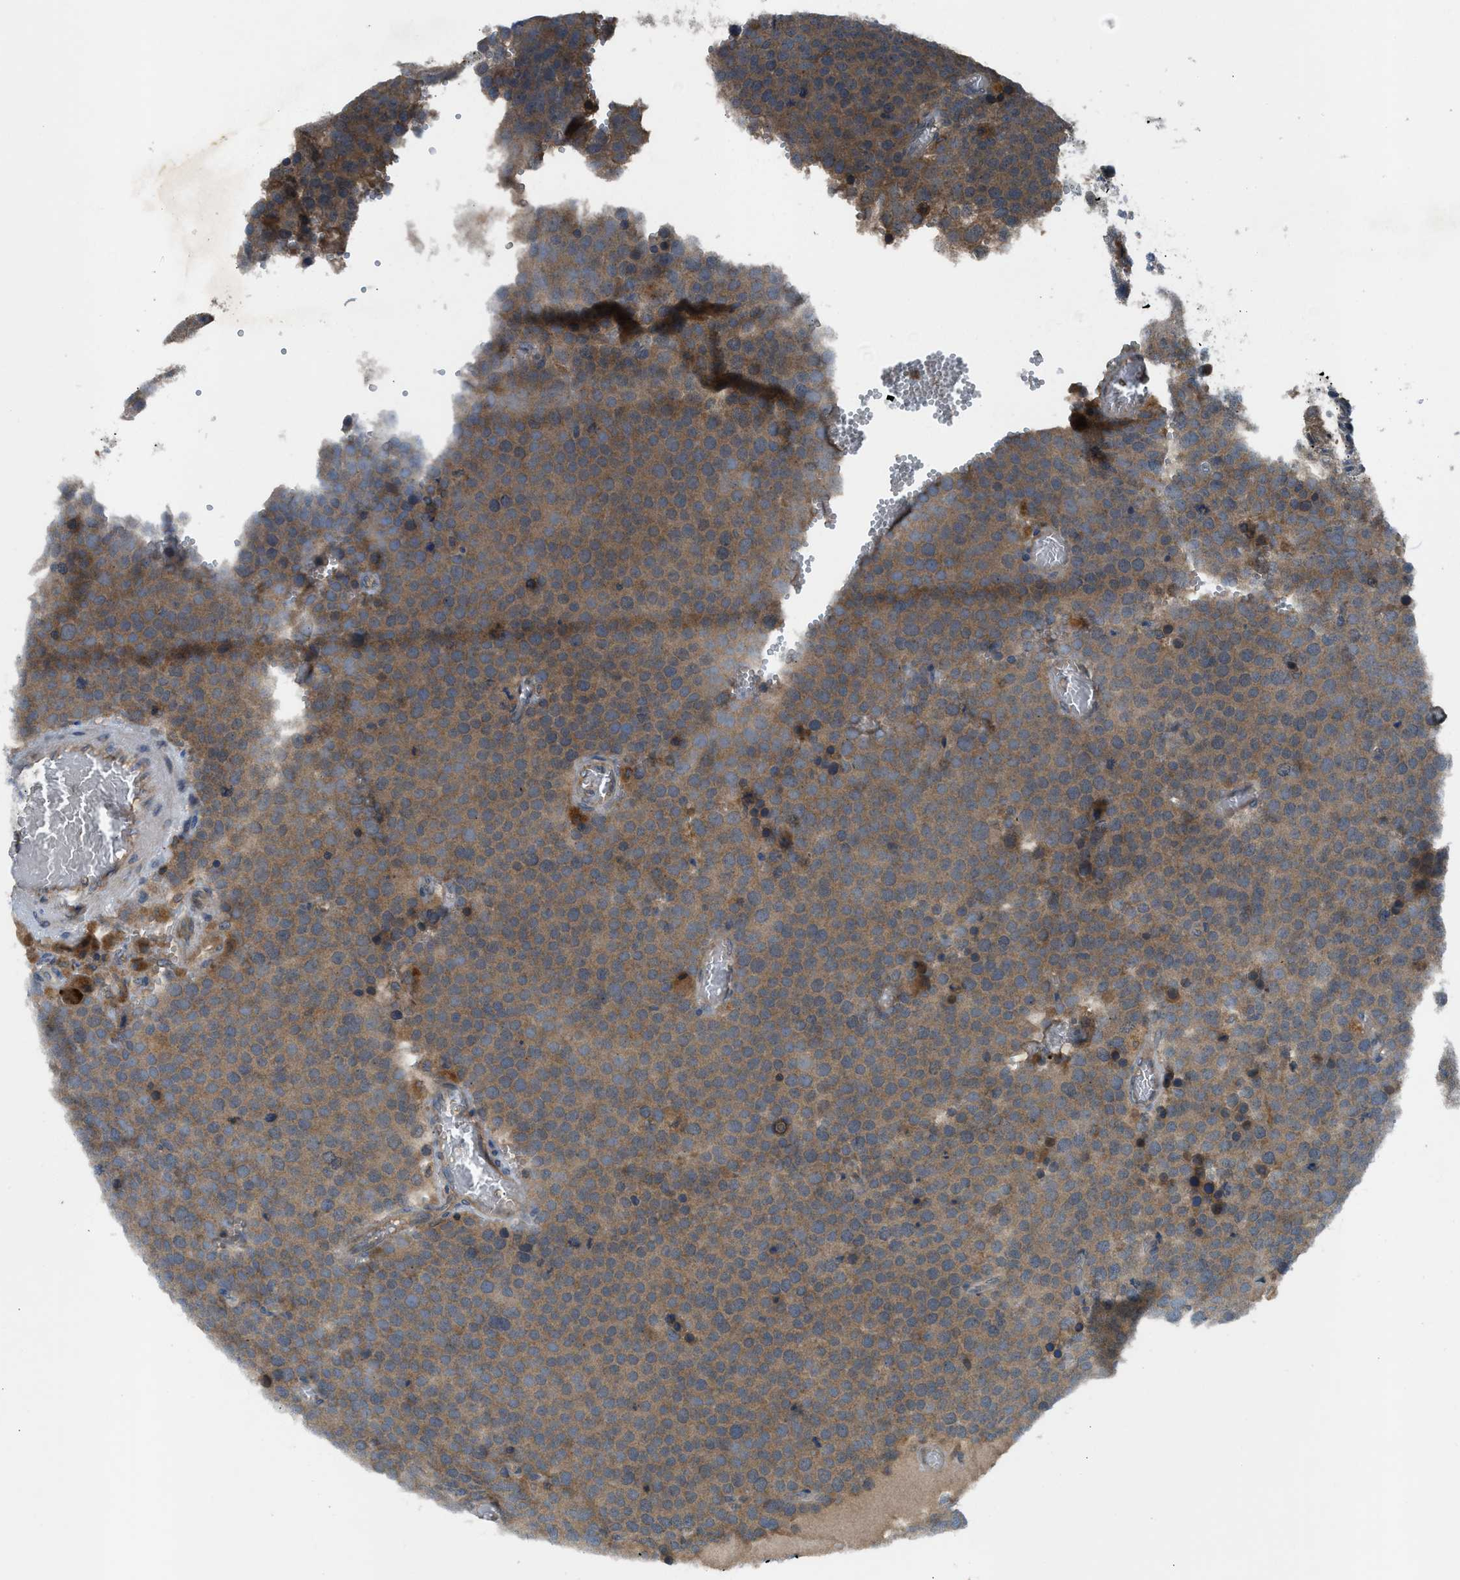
{"staining": {"intensity": "moderate", "quantity": ">75%", "location": "cytoplasmic/membranous"}, "tissue": "testis cancer", "cell_type": "Tumor cells", "image_type": "cancer", "snomed": [{"axis": "morphology", "description": "Normal tissue, NOS"}, {"axis": "morphology", "description": "Seminoma, NOS"}, {"axis": "topography", "description": "Testis"}], "caption": "Protein expression analysis of testis seminoma demonstrates moderate cytoplasmic/membranous staining in approximately >75% of tumor cells. Using DAB (3,3'-diaminobenzidine) (brown) and hematoxylin (blue) stains, captured at high magnification using brightfield microscopy.", "gene": "PAFAH2", "patient": {"sex": "male", "age": 71}}